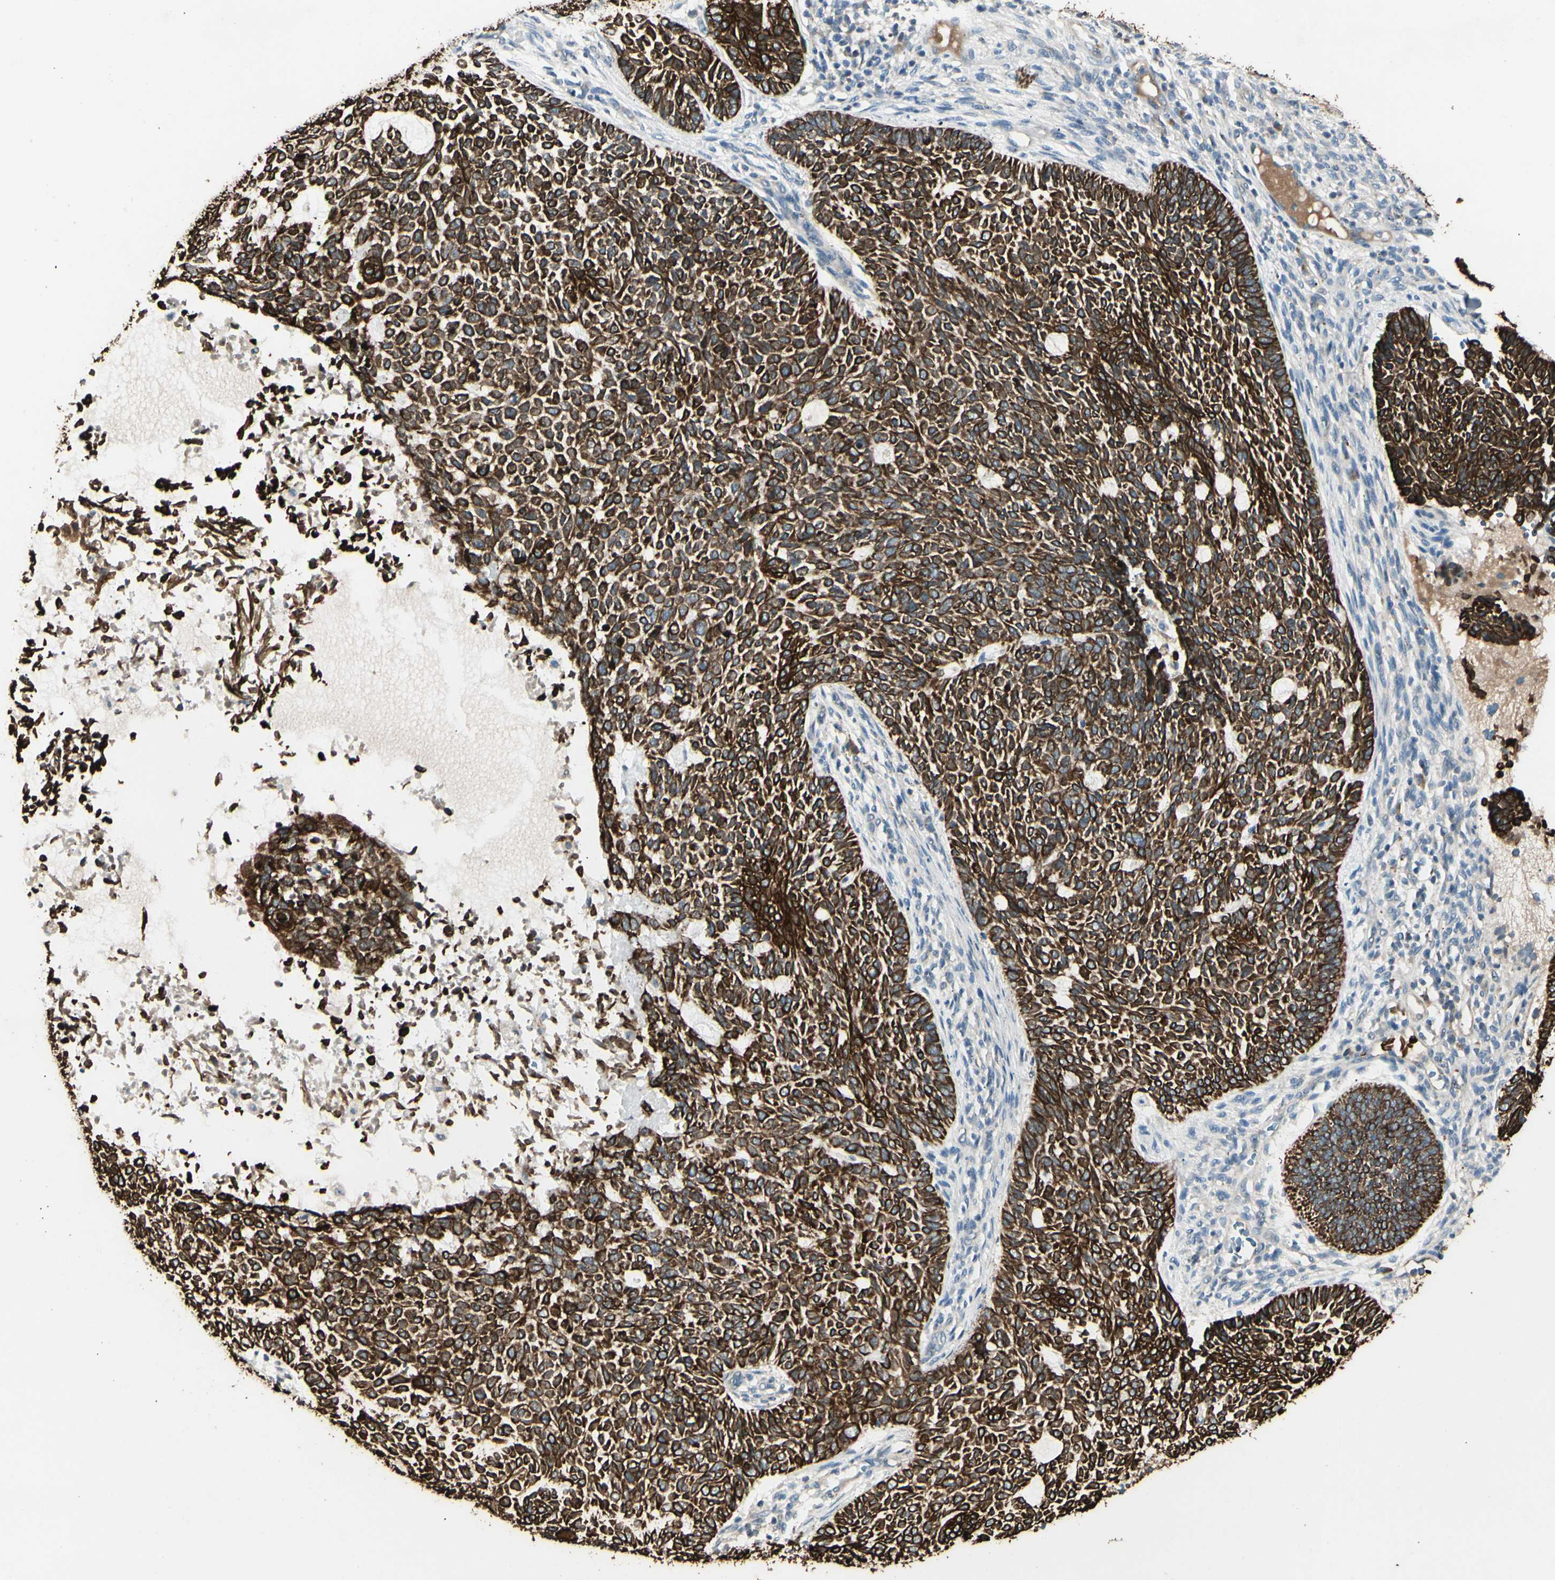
{"staining": {"intensity": "strong", "quantity": ">75%", "location": "cytoplasmic/membranous"}, "tissue": "skin cancer", "cell_type": "Tumor cells", "image_type": "cancer", "snomed": [{"axis": "morphology", "description": "Normal tissue, NOS"}, {"axis": "morphology", "description": "Basal cell carcinoma"}, {"axis": "topography", "description": "Skin"}], "caption": "Strong cytoplasmic/membranous positivity is appreciated in approximately >75% of tumor cells in skin cancer.", "gene": "SKIL", "patient": {"sex": "male", "age": 87}}